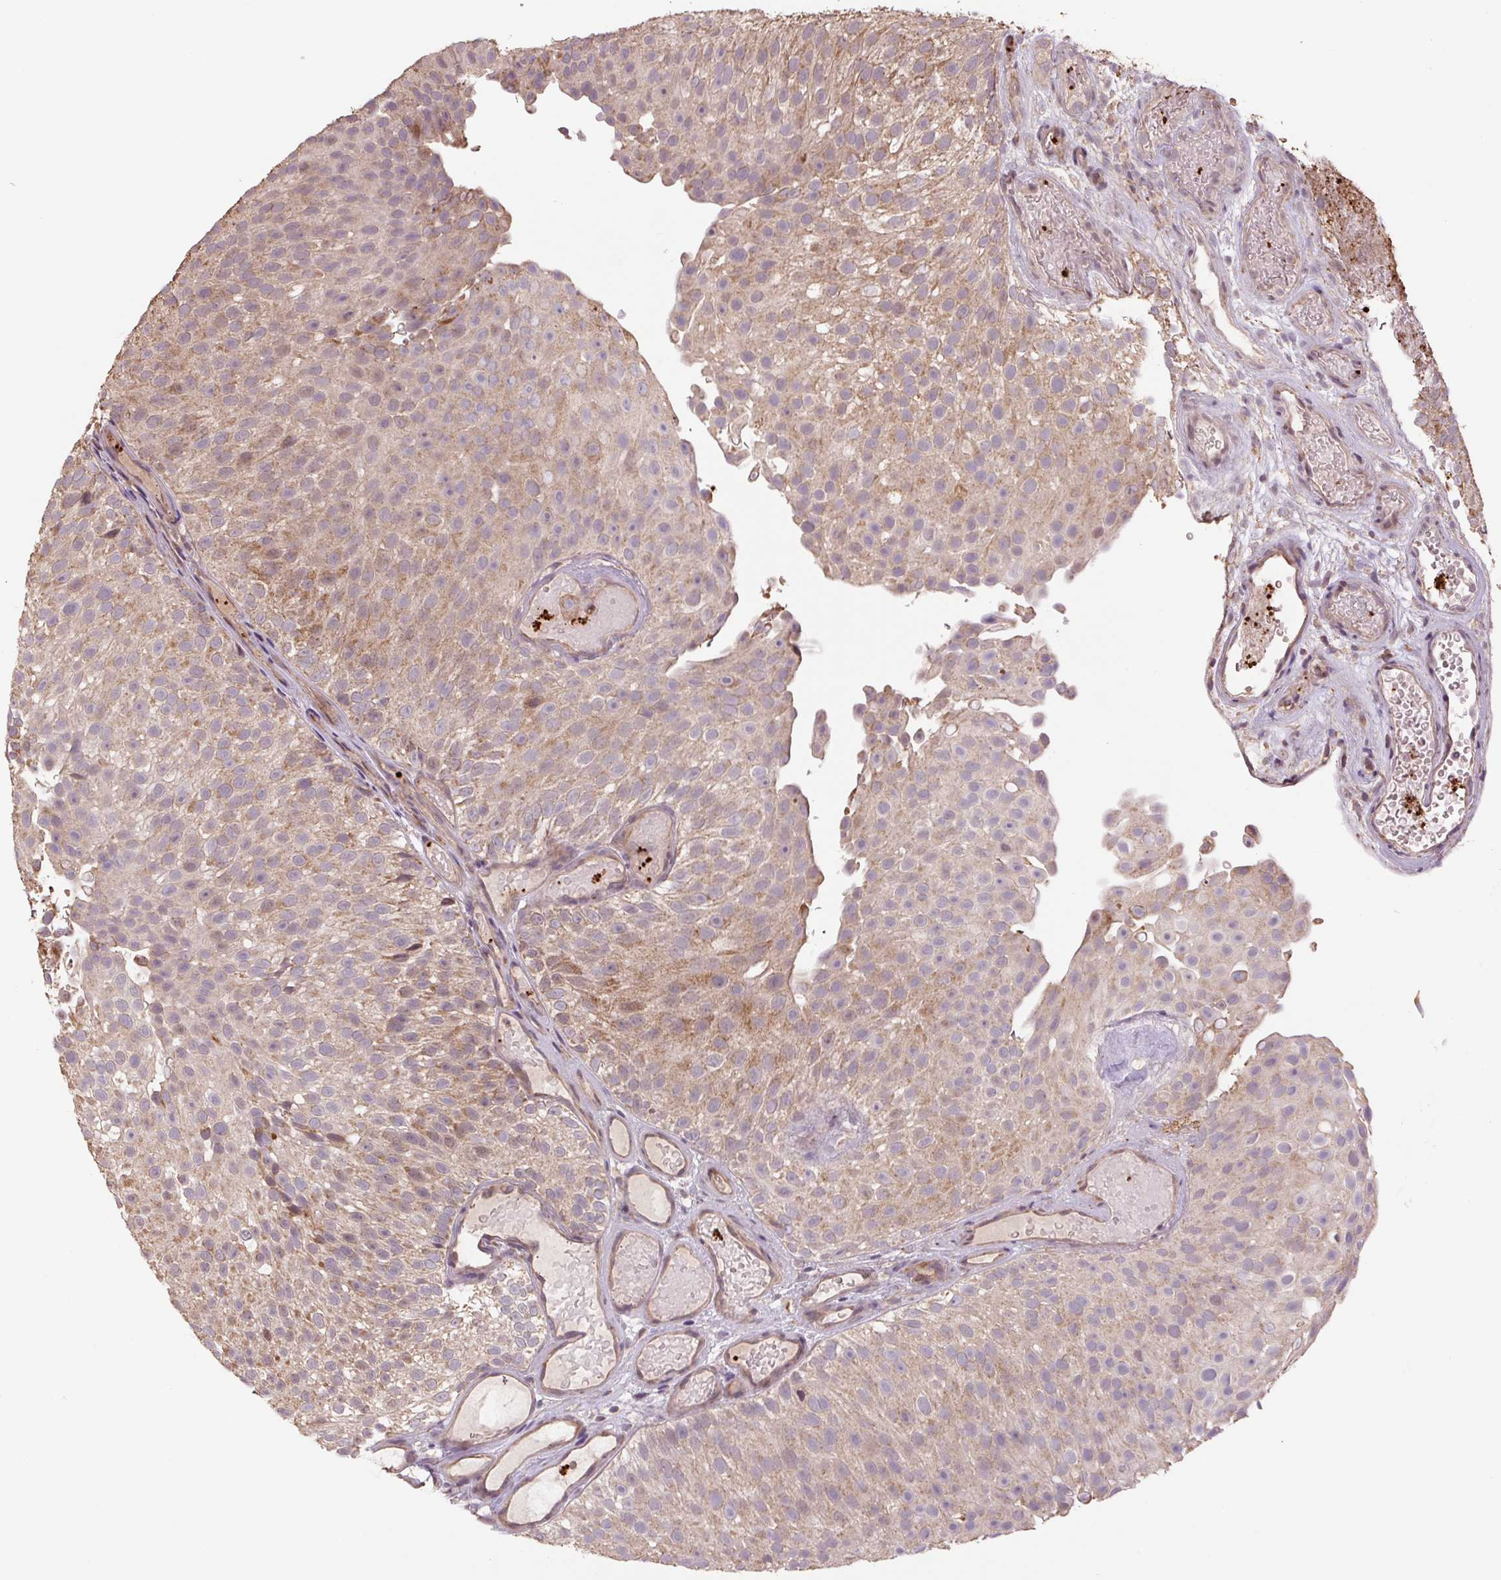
{"staining": {"intensity": "moderate", "quantity": "25%-75%", "location": "cytoplasmic/membranous"}, "tissue": "urothelial cancer", "cell_type": "Tumor cells", "image_type": "cancer", "snomed": [{"axis": "morphology", "description": "Urothelial carcinoma, Low grade"}, {"axis": "topography", "description": "Urinary bladder"}], "caption": "Immunohistochemical staining of human low-grade urothelial carcinoma exhibits moderate cytoplasmic/membranous protein positivity in approximately 25%-75% of tumor cells.", "gene": "TMEM160", "patient": {"sex": "male", "age": 78}}